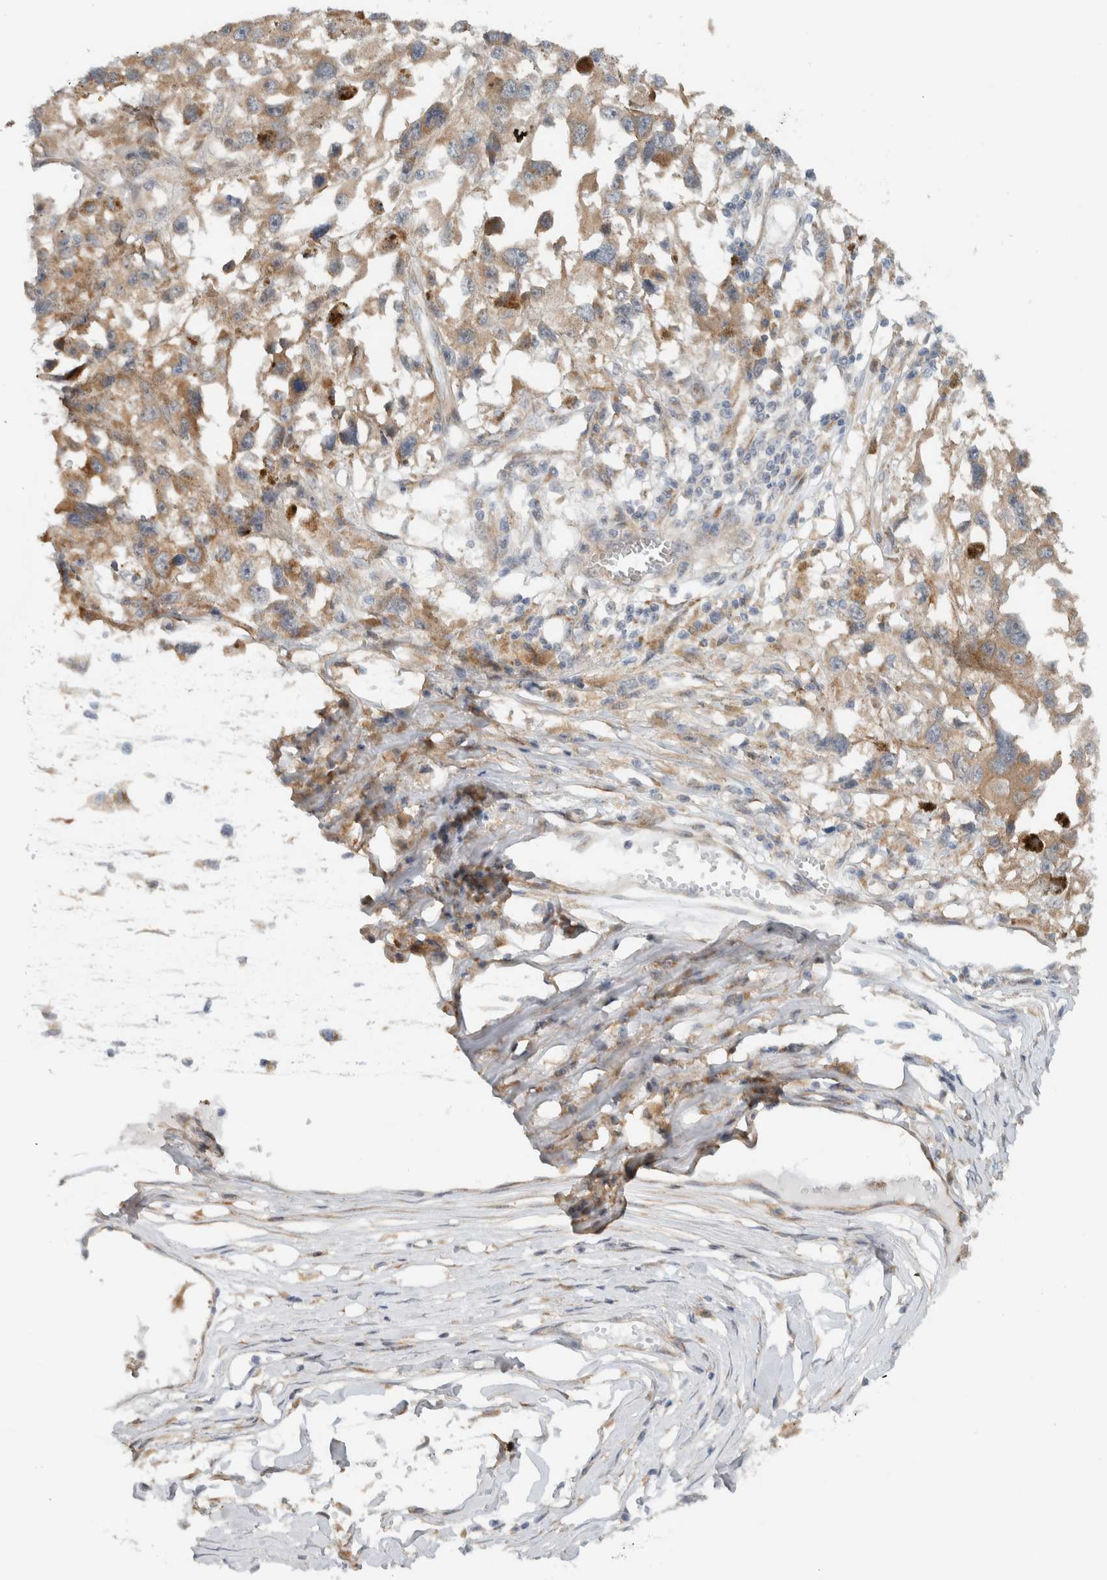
{"staining": {"intensity": "moderate", "quantity": ">75%", "location": "cytoplasmic/membranous"}, "tissue": "melanoma", "cell_type": "Tumor cells", "image_type": "cancer", "snomed": [{"axis": "morphology", "description": "Malignant melanoma, Metastatic site"}, {"axis": "topography", "description": "Lymph node"}], "caption": "This micrograph shows immunohistochemistry staining of human melanoma, with medium moderate cytoplasmic/membranous expression in about >75% of tumor cells.", "gene": "RERE", "patient": {"sex": "male", "age": 59}}